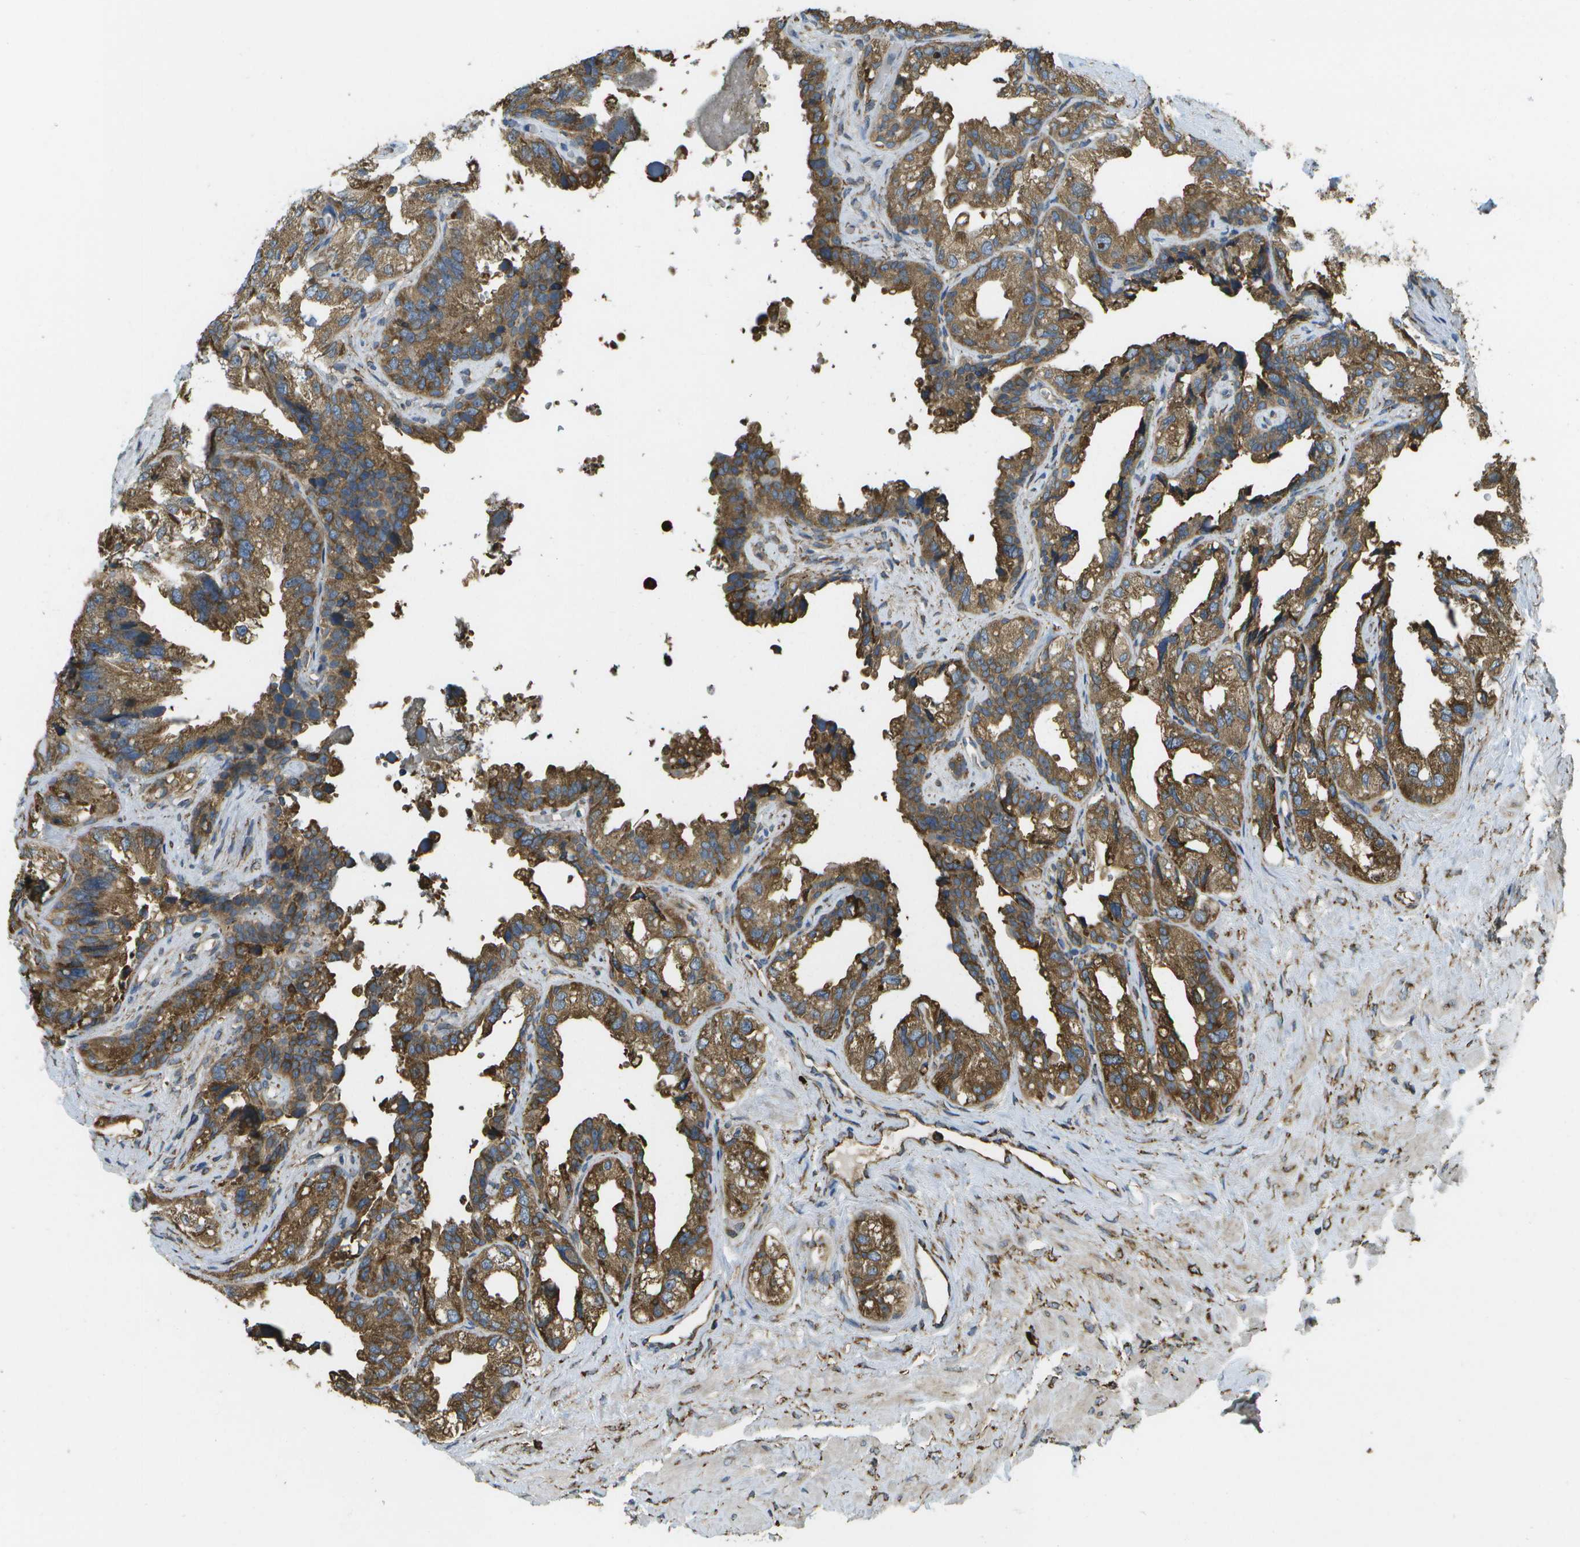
{"staining": {"intensity": "moderate", "quantity": ">75%", "location": "cytoplasmic/membranous"}, "tissue": "seminal vesicle", "cell_type": "Glandular cells", "image_type": "normal", "snomed": [{"axis": "morphology", "description": "Normal tissue, NOS"}, {"axis": "topography", "description": "Seminal veicle"}], "caption": "DAB (3,3'-diaminobenzidine) immunohistochemical staining of benign human seminal vesicle displays moderate cytoplasmic/membranous protein staining in about >75% of glandular cells.", "gene": "PDIA4", "patient": {"sex": "male", "age": 68}}